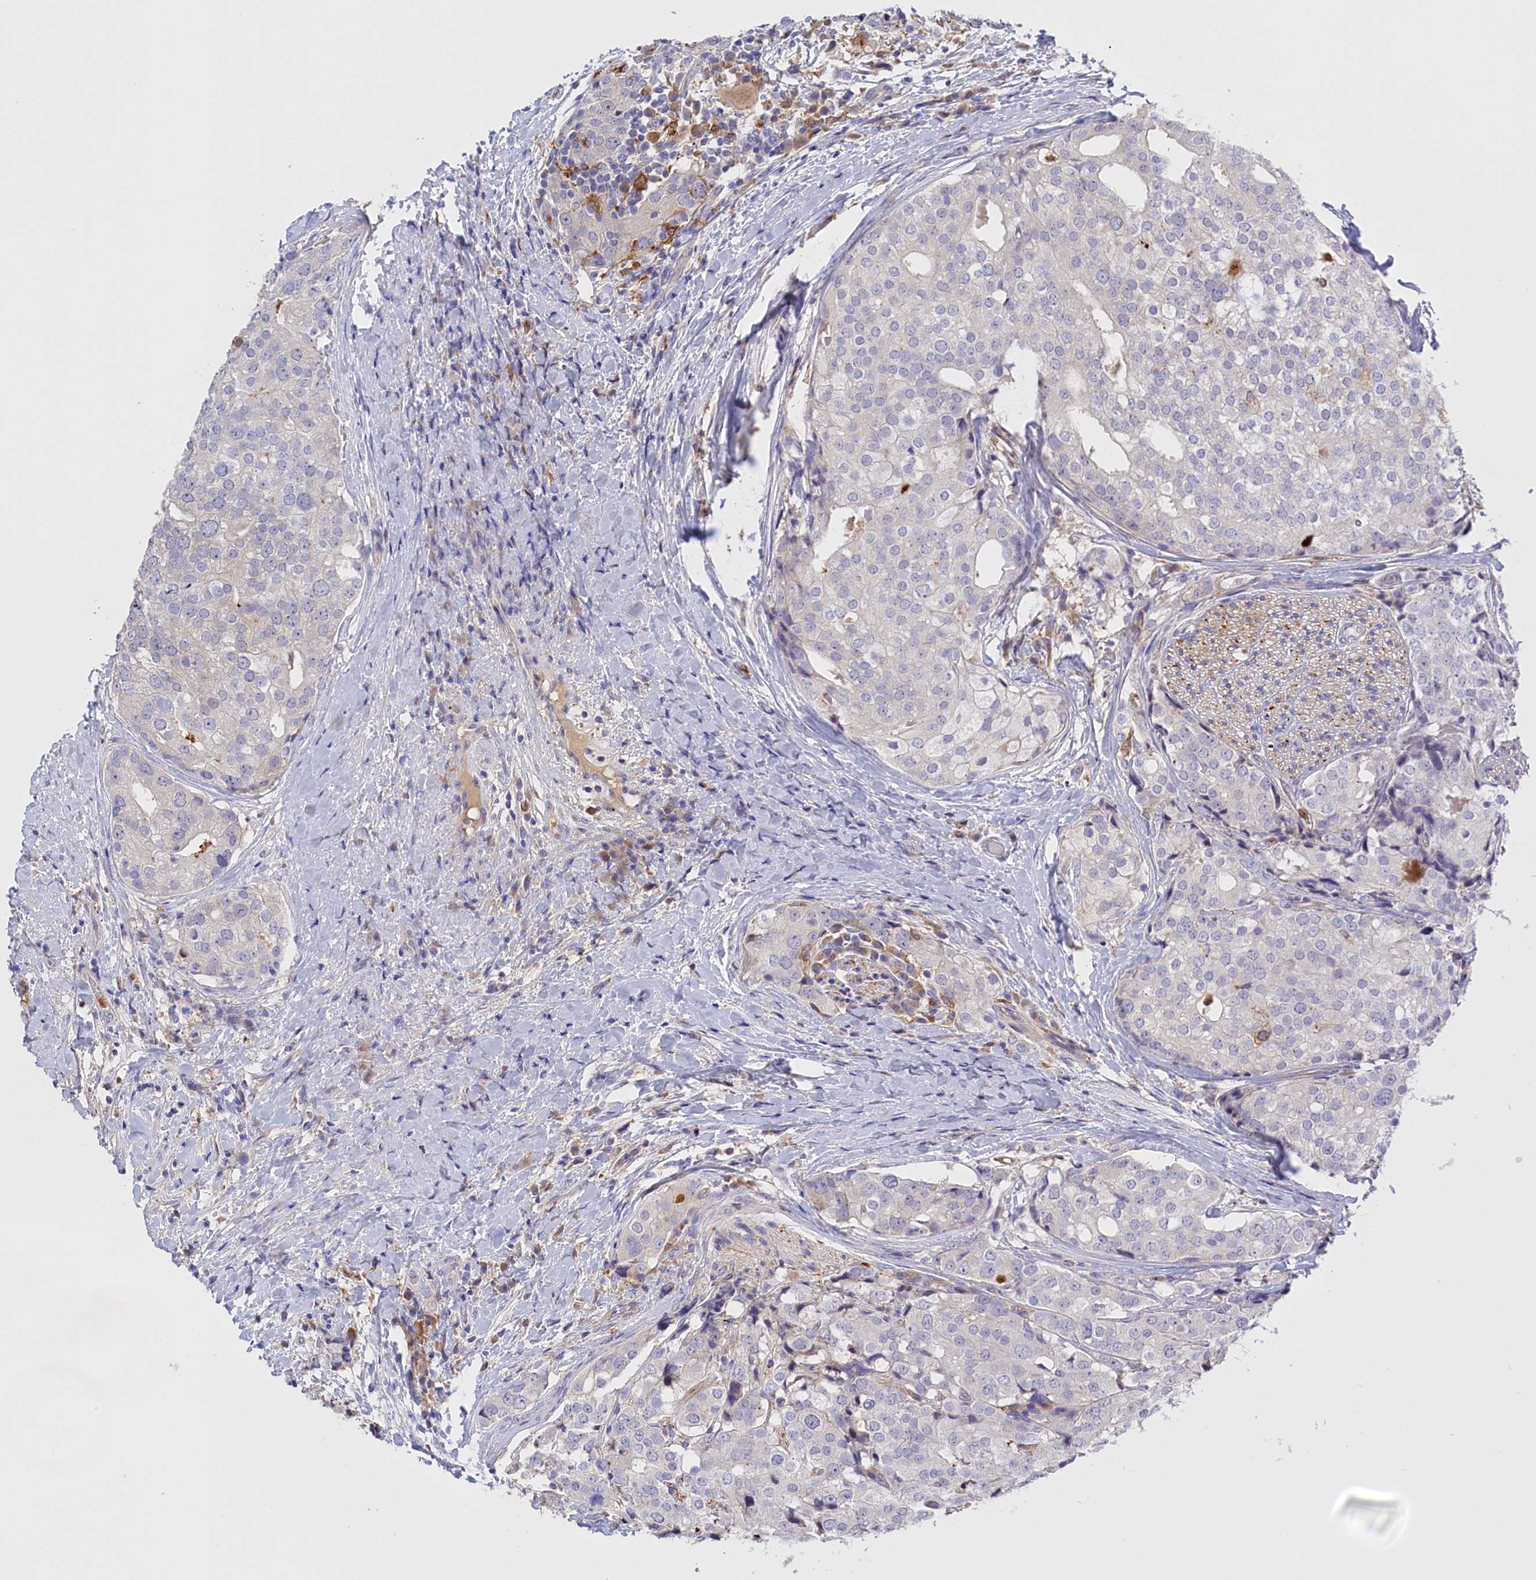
{"staining": {"intensity": "negative", "quantity": "none", "location": "none"}, "tissue": "prostate cancer", "cell_type": "Tumor cells", "image_type": "cancer", "snomed": [{"axis": "morphology", "description": "Adenocarcinoma, High grade"}, {"axis": "topography", "description": "Prostate"}], "caption": "Prostate adenocarcinoma (high-grade) was stained to show a protein in brown. There is no significant expression in tumor cells.", "gene": "FAM149B1", "patient": {"sex": "male", "age": 49}}